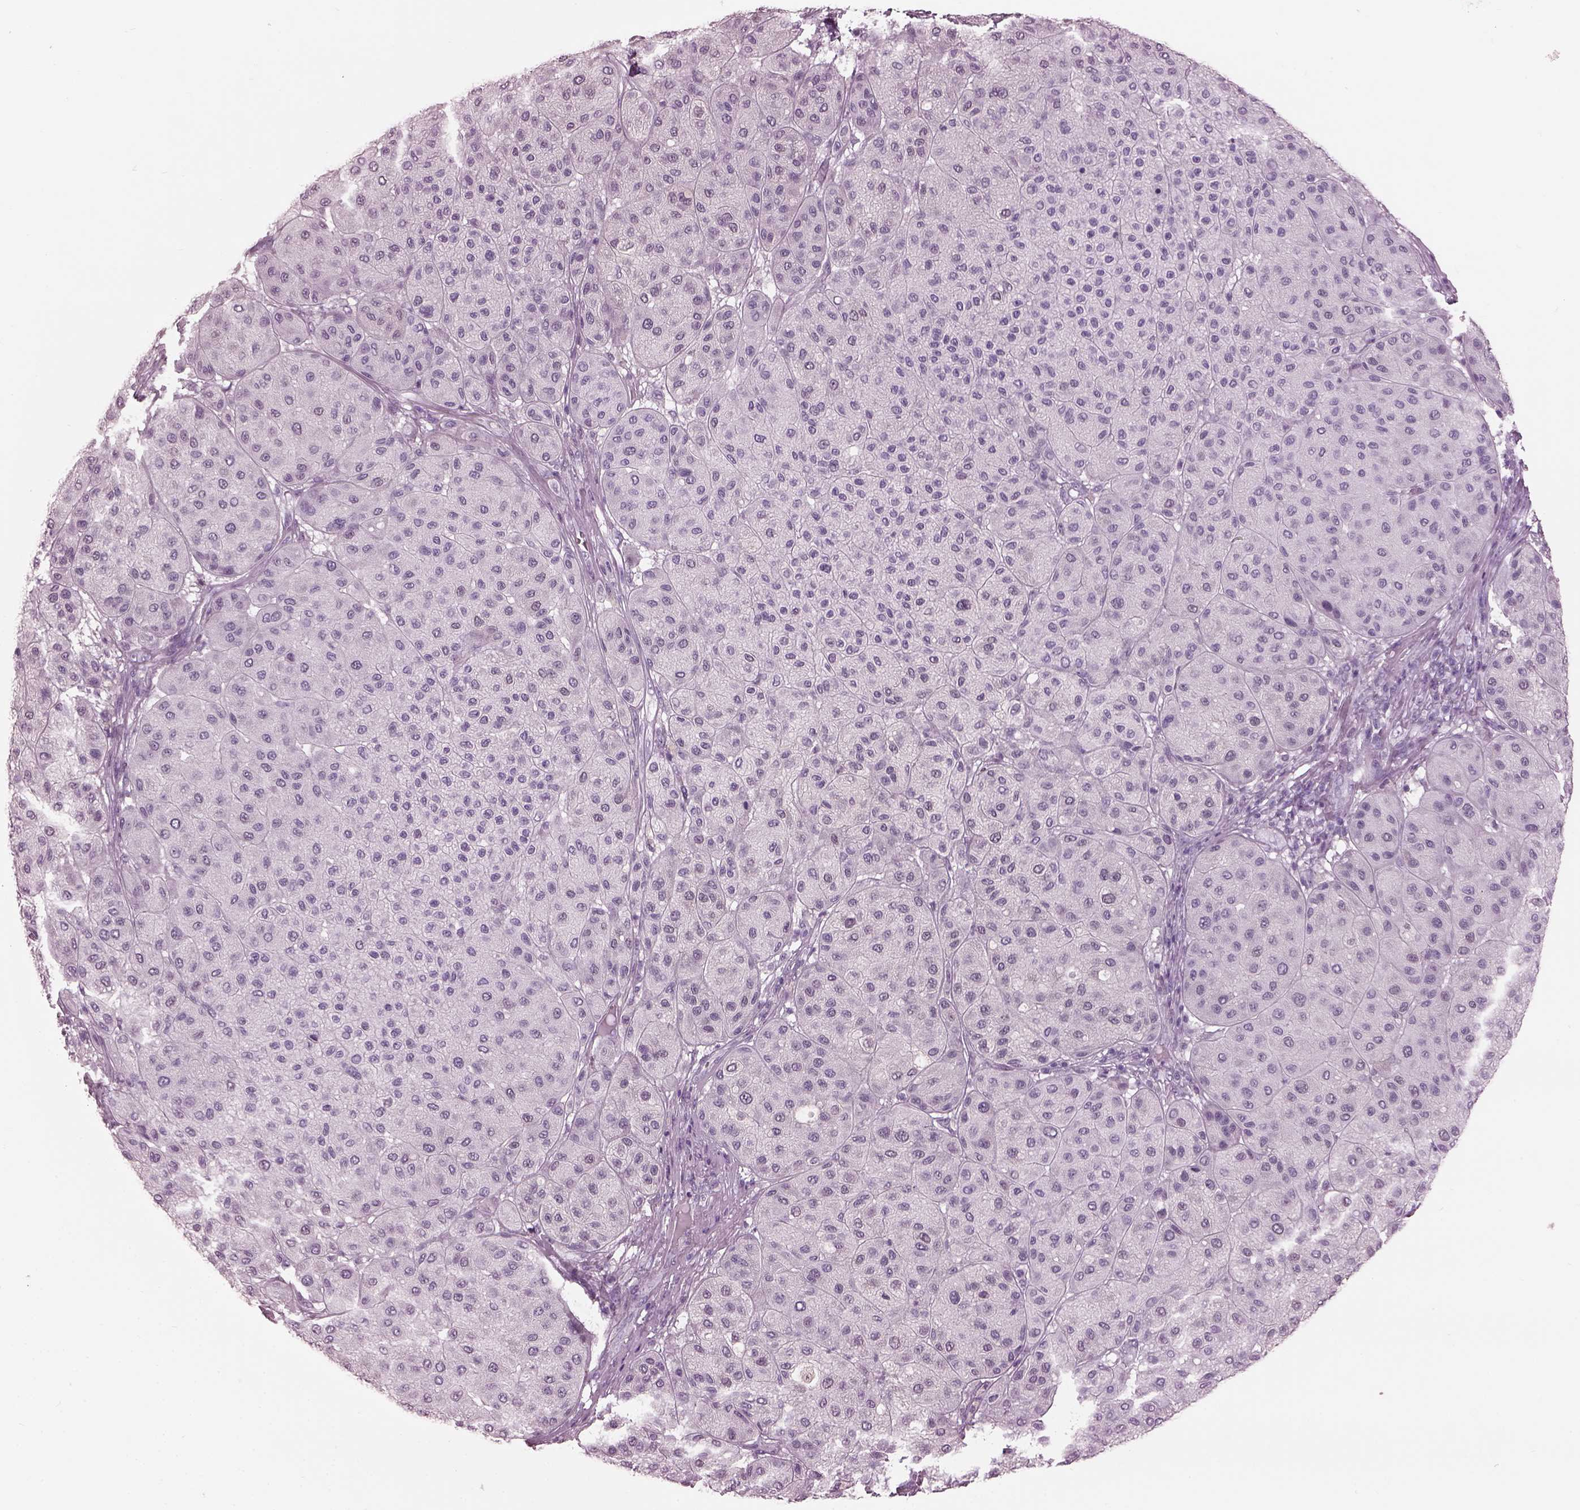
{"staining": {"intensity": "negative", "quantity": "none", "location": "none"}, "tissue": "melanoma", "cell_type": "Tumor cells", "image_type": "cancer", "snomed": [{"axis": "morphology", "description": "Malignant melanoma, Metastatic site"}, {"axis": "topography", "description": "Smooth muscle"}], "caption": "High power microscopy micrograph of an IHC histopathology image of malignant melanoma (metastatic site), revealing no significant positivity in tumor cells.", "gene": "PACRG", "patient": {"sex": "male", "age": 41}}